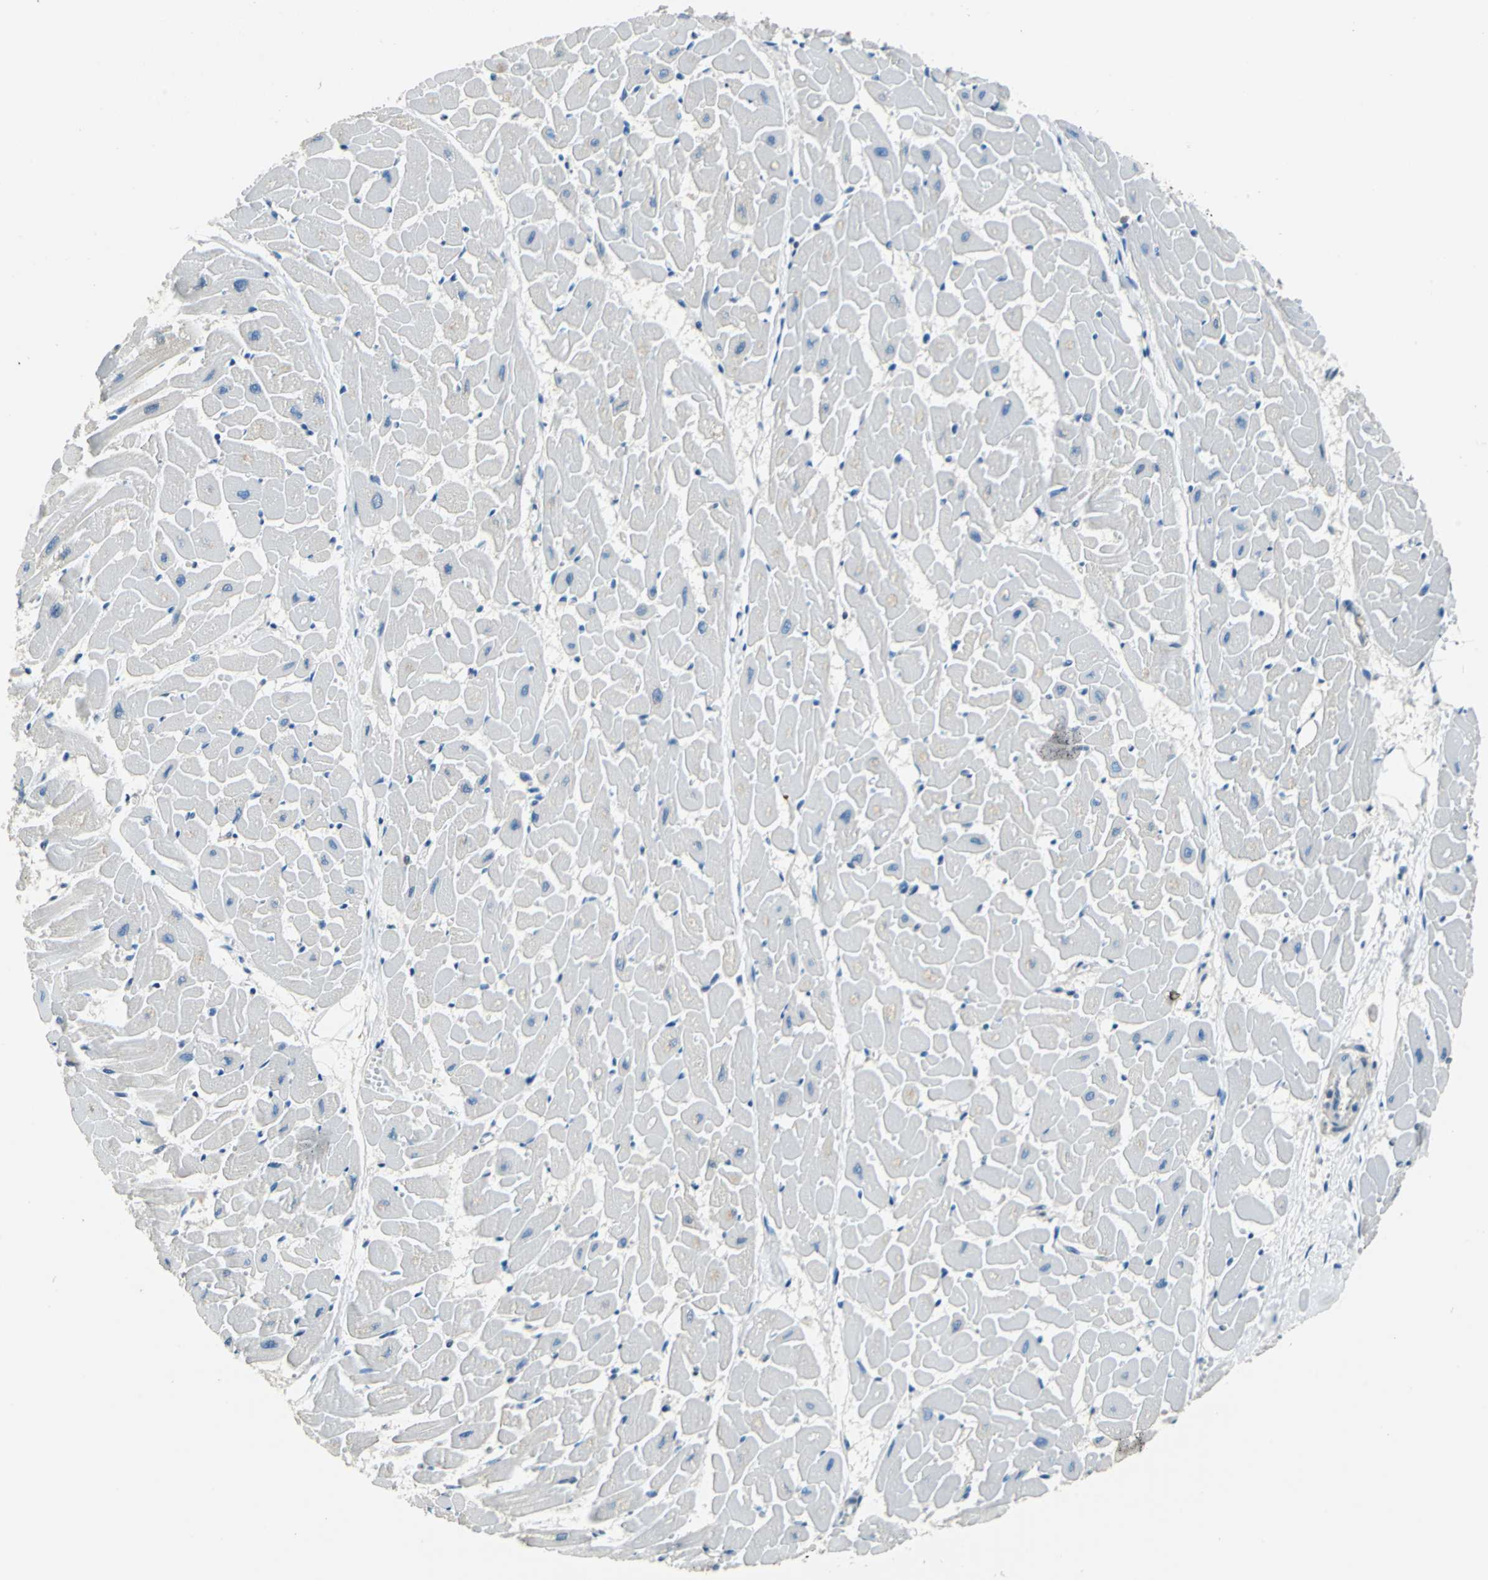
{"staining": {"intensity": "negative", "quantity": "none", "location": "none"}, "tissue": "heart muscle", "cell_type": "Cardiomyocytes", "image_type": "normal", "snomed": [{"axis": "morphology", "description": "Normal tissue, NOS"}, {"axis": "topography", "description": "Heart"}], "caption": "An image of heart muscle stained for a protein displays no brown staining in cardiomyocytes.", "gene": "FKBP4", "patient": {"sex": "female", "age": 19}}